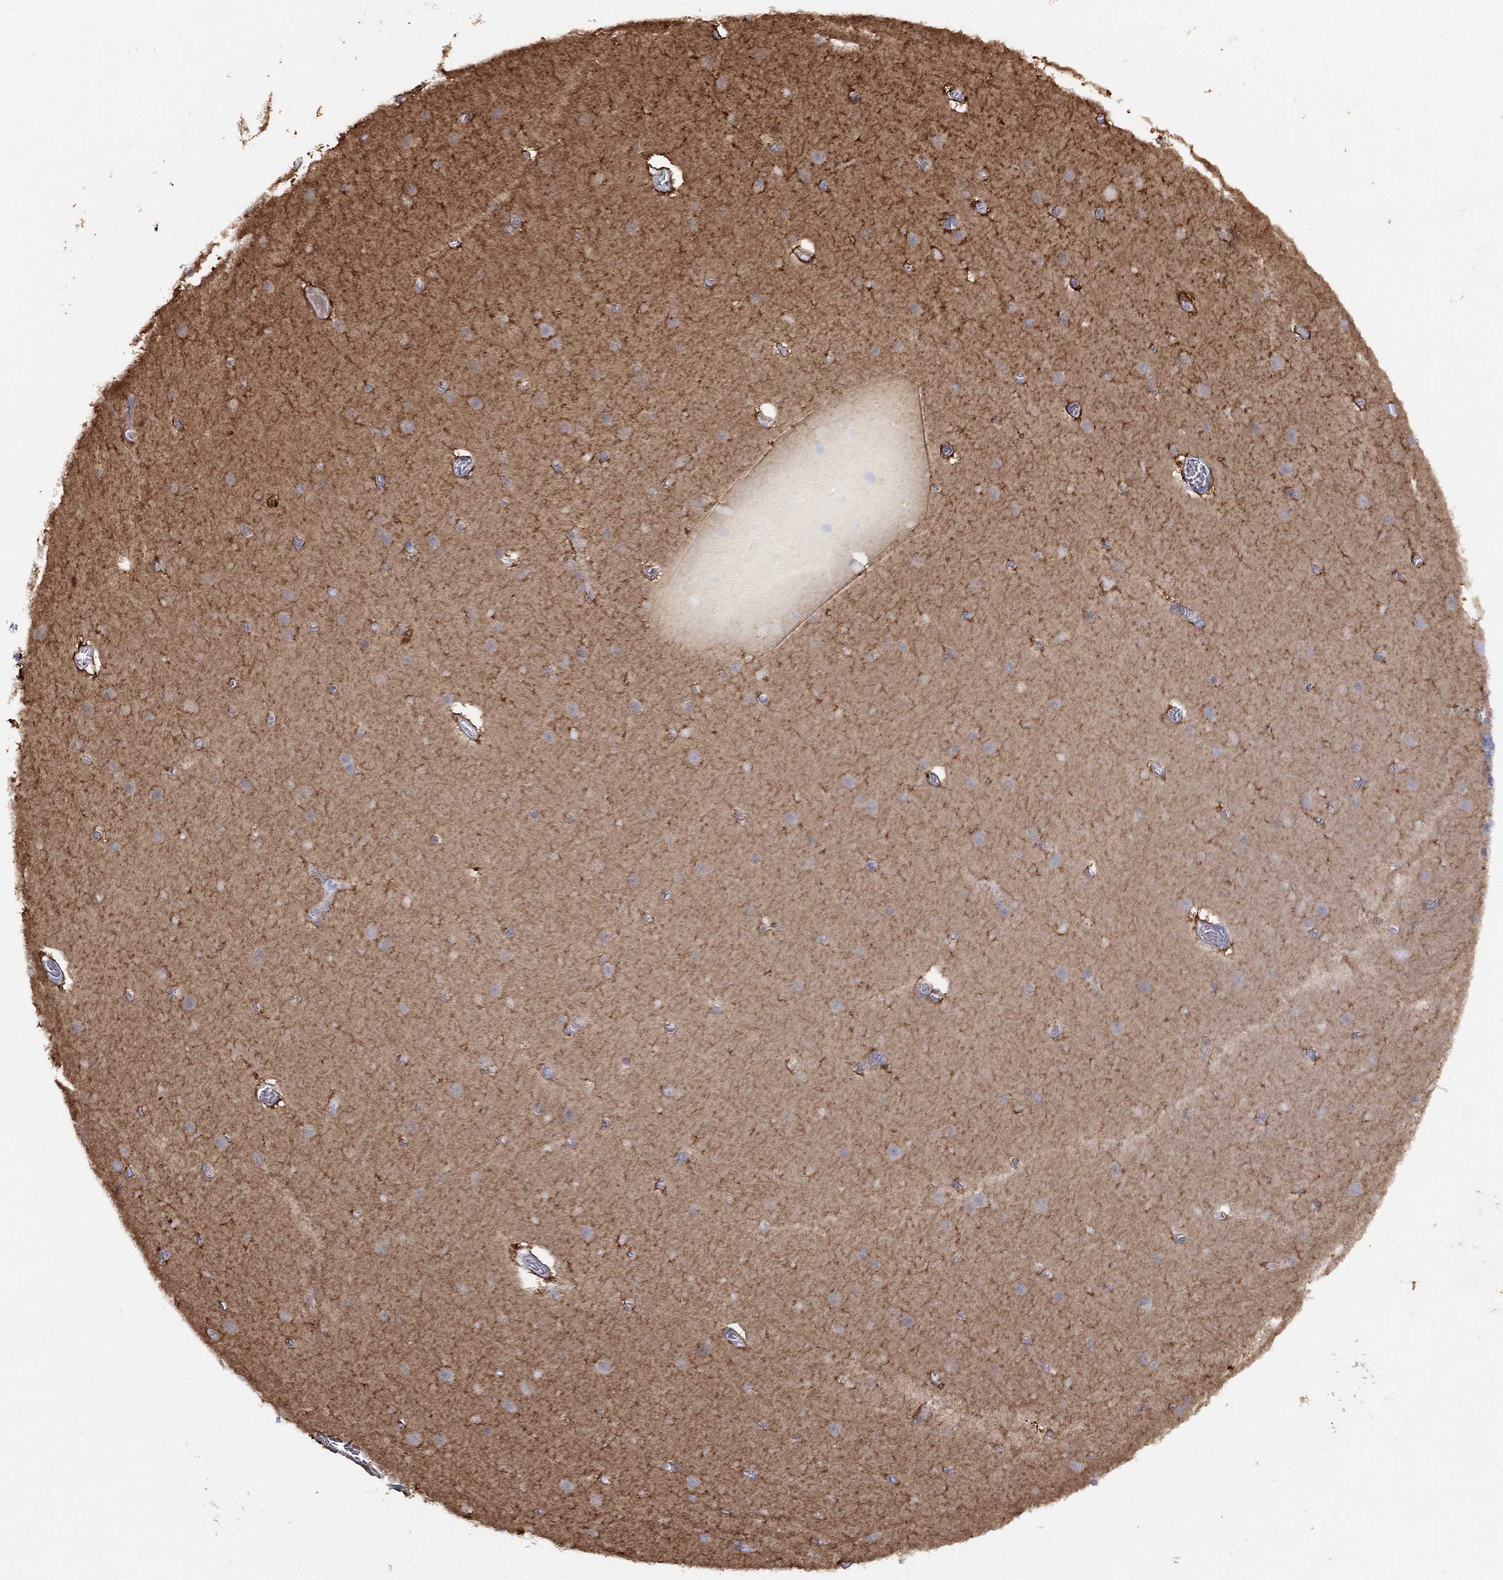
{"staining": {"intensity": "negative", "quantity": "none", "location": "none"}, "tissue": "cerebellum", "cell_type": "Cells in granular layer", "image_type": "normal", "snomed": [{"axis": "morphology", "description": "Normal tissue, NOS"}, {"axis": "topography", "description": "Cerebellum"}], "caption": "Immunohistochemistry (IHC) of normal human cerebellum reveals no staining in cells in granular layer.", "gene": "DDAH1", "patient": {"sex": "male", "age": 70}}